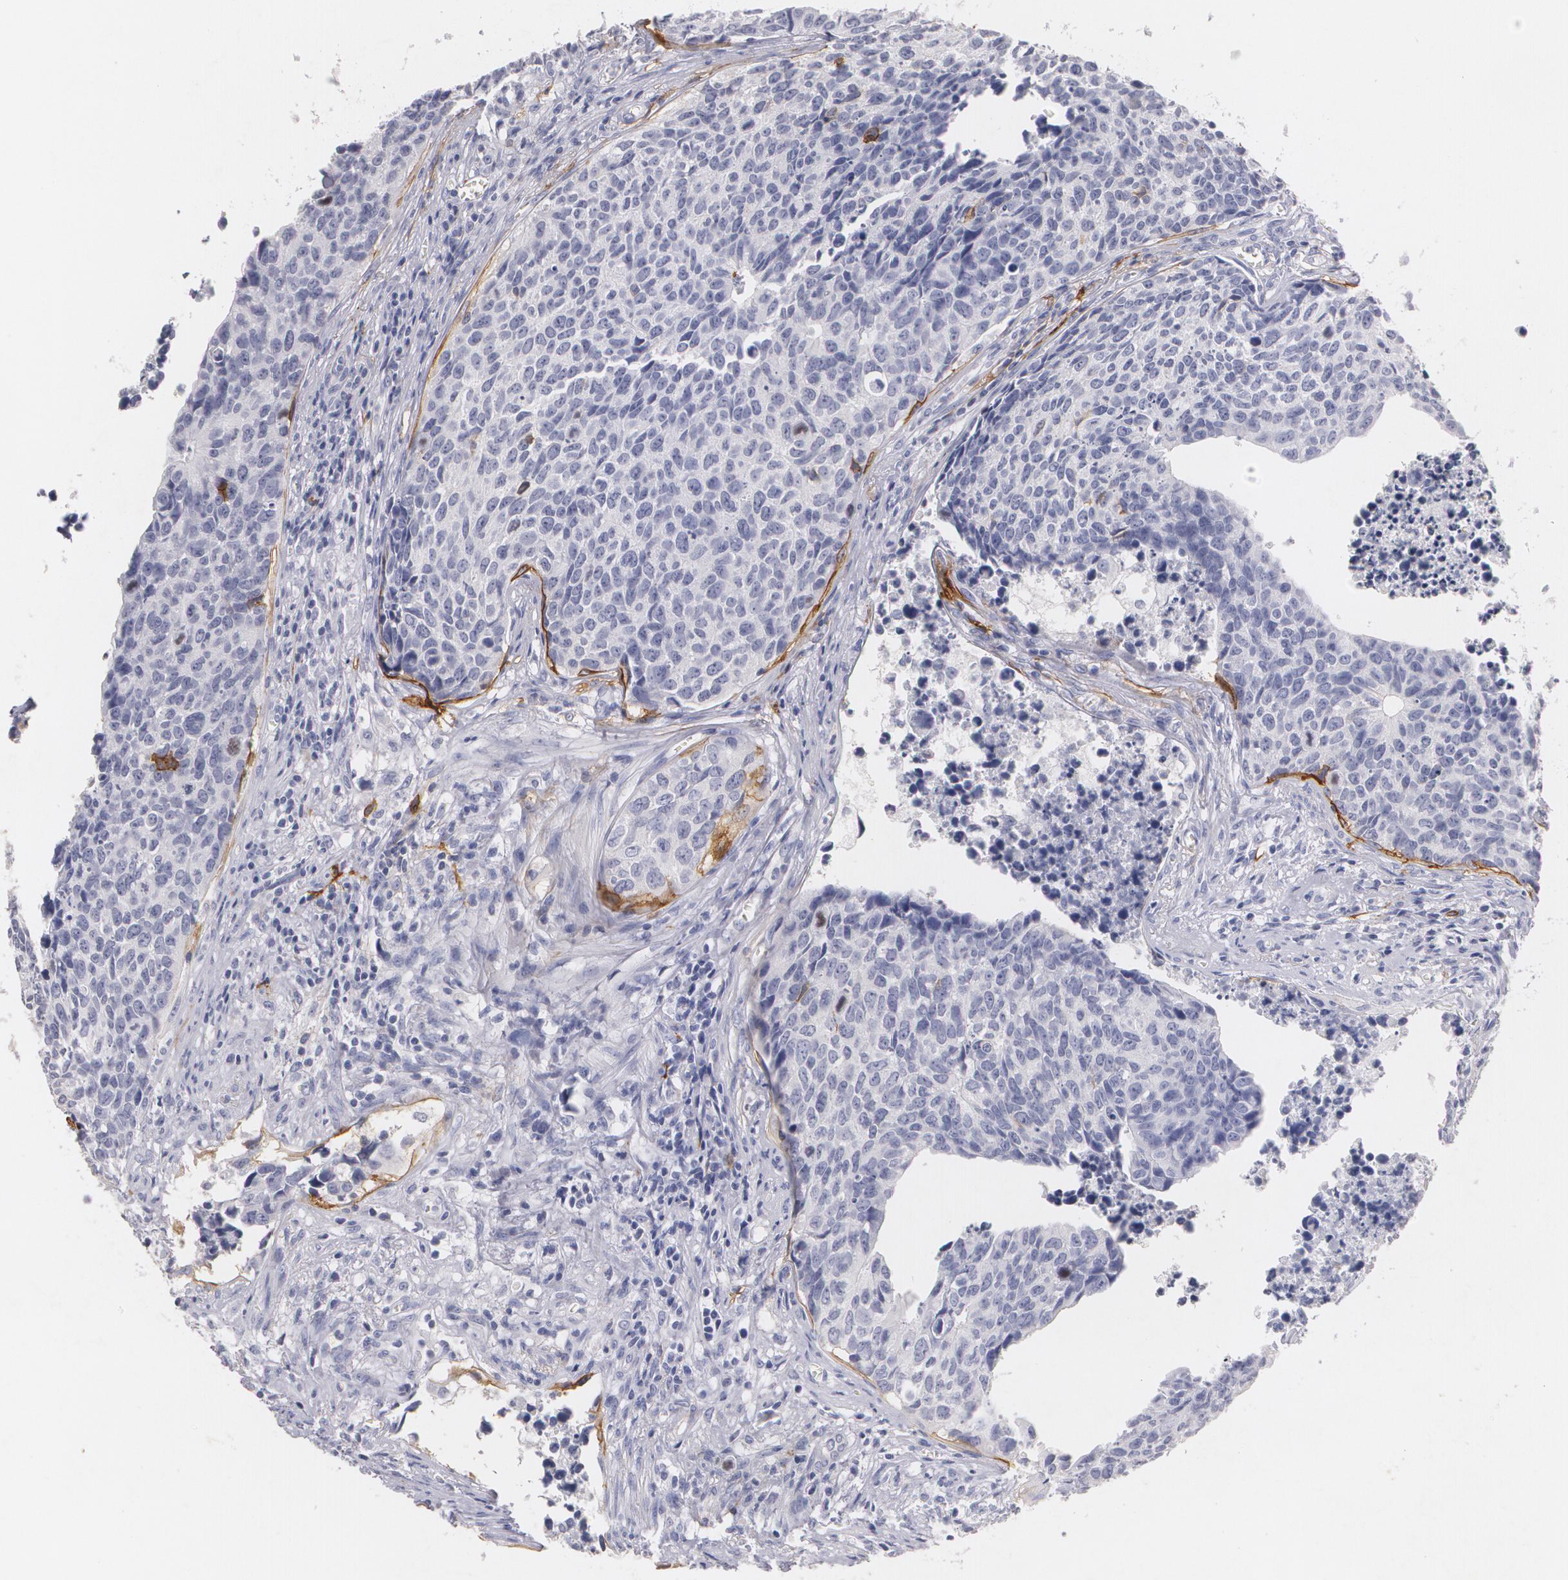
{"staining": {"intensity": "moderate", "quantity": "<25%", "location": "cytoplasmic/membranous"}, "tissue": "urothelial cancer", "cell_type": "Tumor cells", "image_type": "cancer", "snomed": [{"axis": "morphology", "description": "Urothelial carcinoma, High grade"}, {"axis": "topography", "description": "Urinary bladder"}], "caption": "Immunohistochemistry (DAB) staining of high-grade urothelial carcinoma demonstrates moderate cytoplasmic/membranous protein staining in about <25% of tumor cells. (DAB IHC, brown staining for protein, blue staining for nuclei).", "gene": "NGFR", "patient": {"sex": "male", "age": 81}}